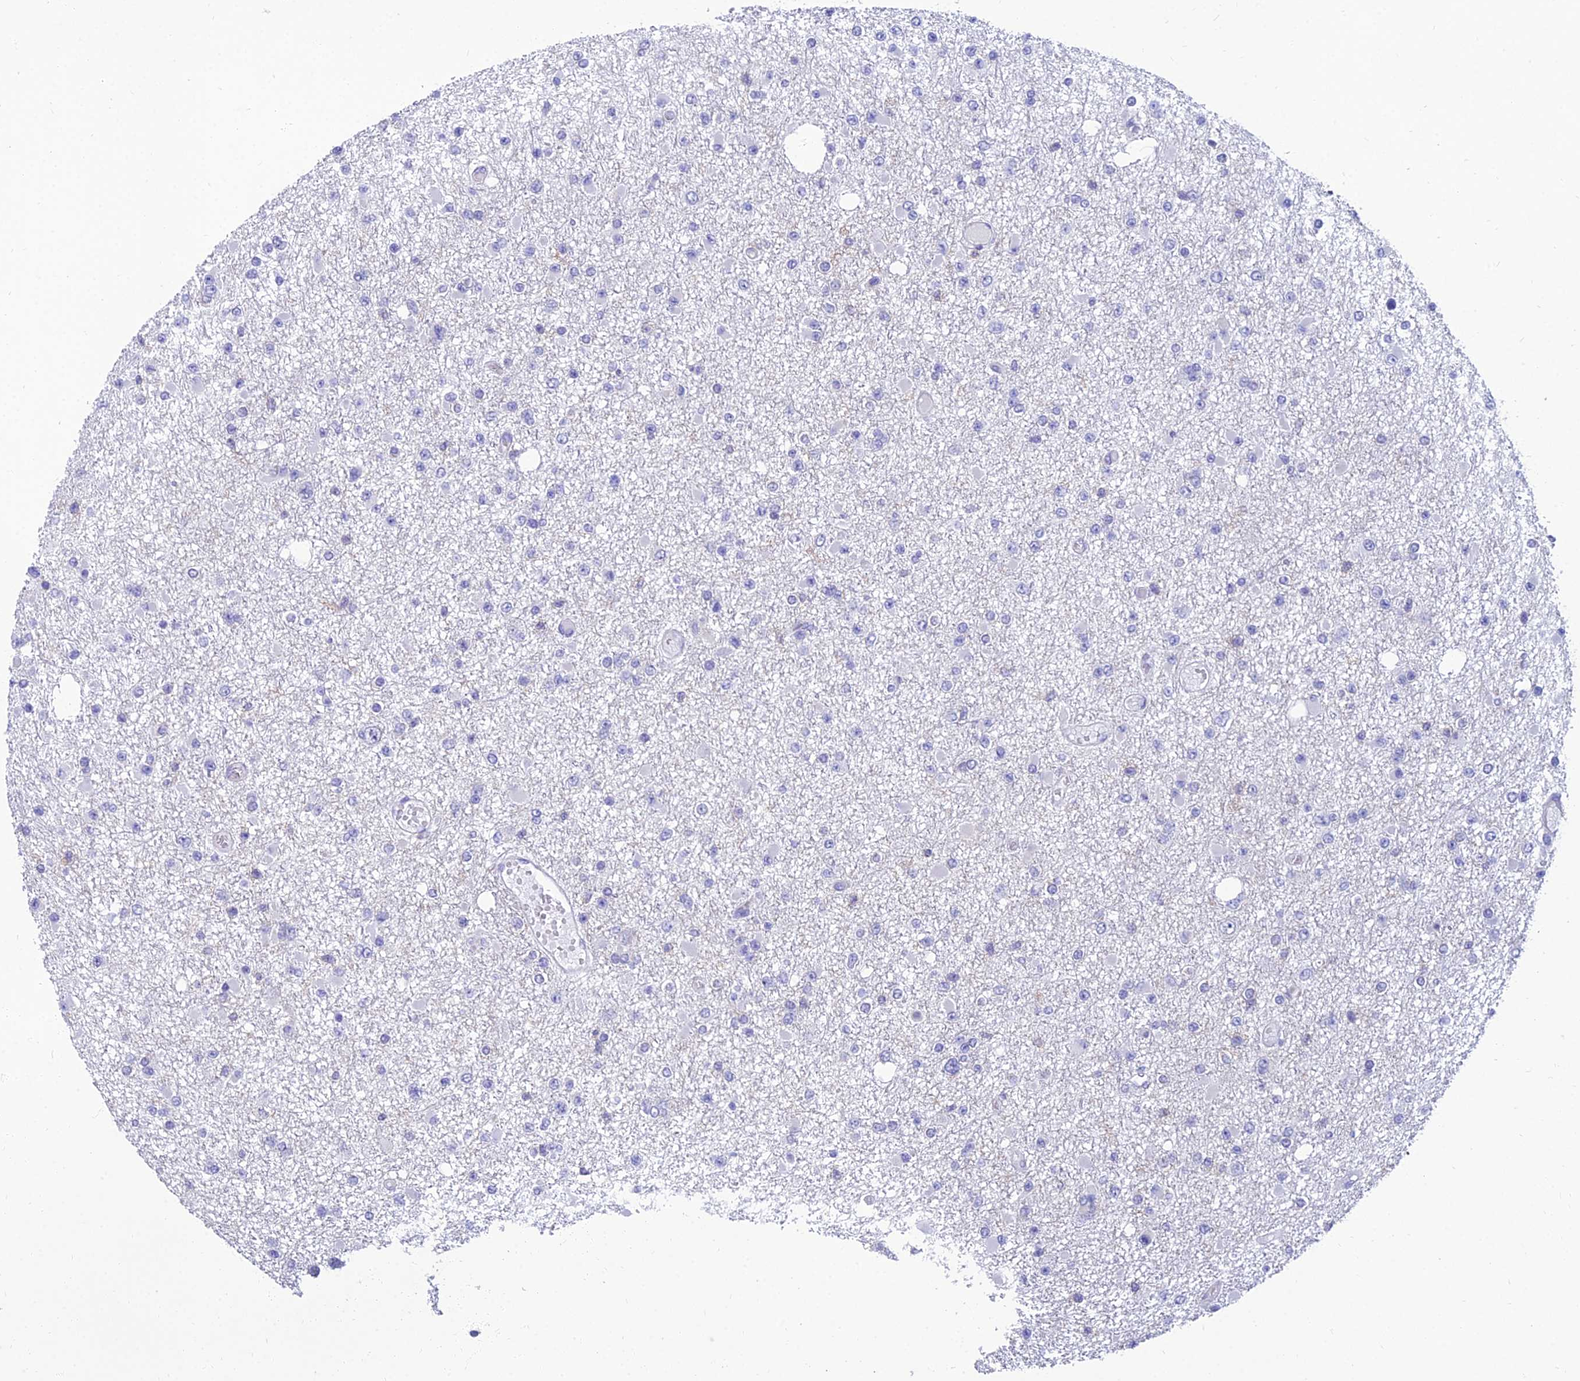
{"staining": {"intensity": "negative", "quantity": "none", "location": "none"}, "tissue": "glioma", "cell_type": "Tumor cells", "image_type": "cancer", "snomed": [{"axis": "morphology", "description": "Glioma, malignant, Low grade"}, {"axis": "topography", "description": "Brain"}], "caption": "Tumor cells show no significant positivity in glioma.", "gene": "PPP1R18", "patient": {"sex": "female", "age": 22}}